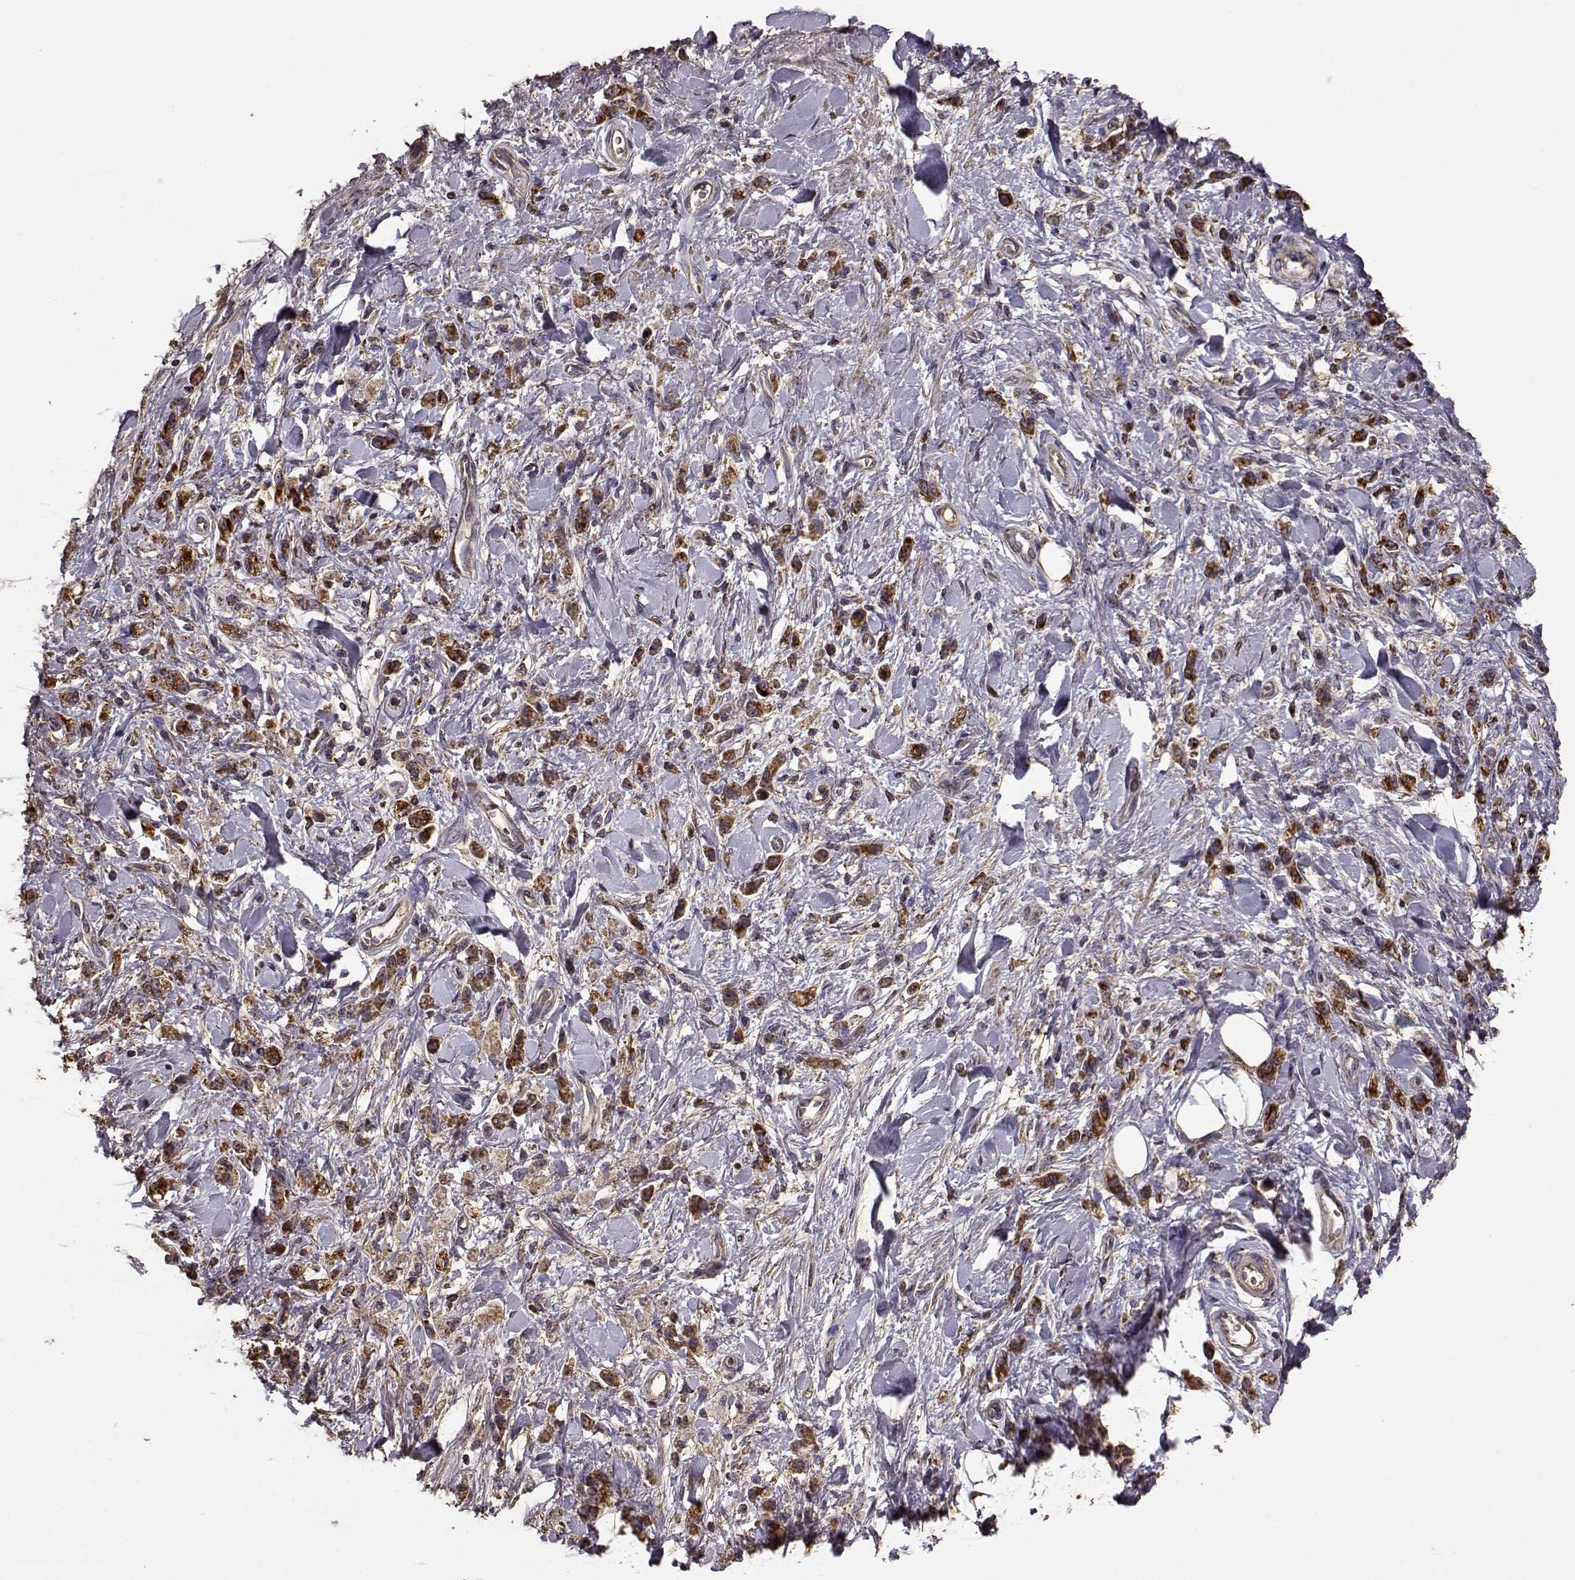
{"staining": {"intensity": "strong", "quantity": ">75%", "location": "cytoplasmic/membranous"}, "tissue": "stomach cancer", "cell_type": "Tumor cells", "image_type": "cancer", "snomed": [{"axis": "morphology", "description": "Adenocarcinoma, NOS"}, {"axis": "topography", "description": "Stomach"}], "caption": "DAB immunohistochemical staining of human stomach cancer (adenocarcinoma) shows strong cytoplasmic/membranous protein staining in approximately >75% of tumor cells.", "gene": "PTGES2", "patient": {"sex": "male", "age": 77}}